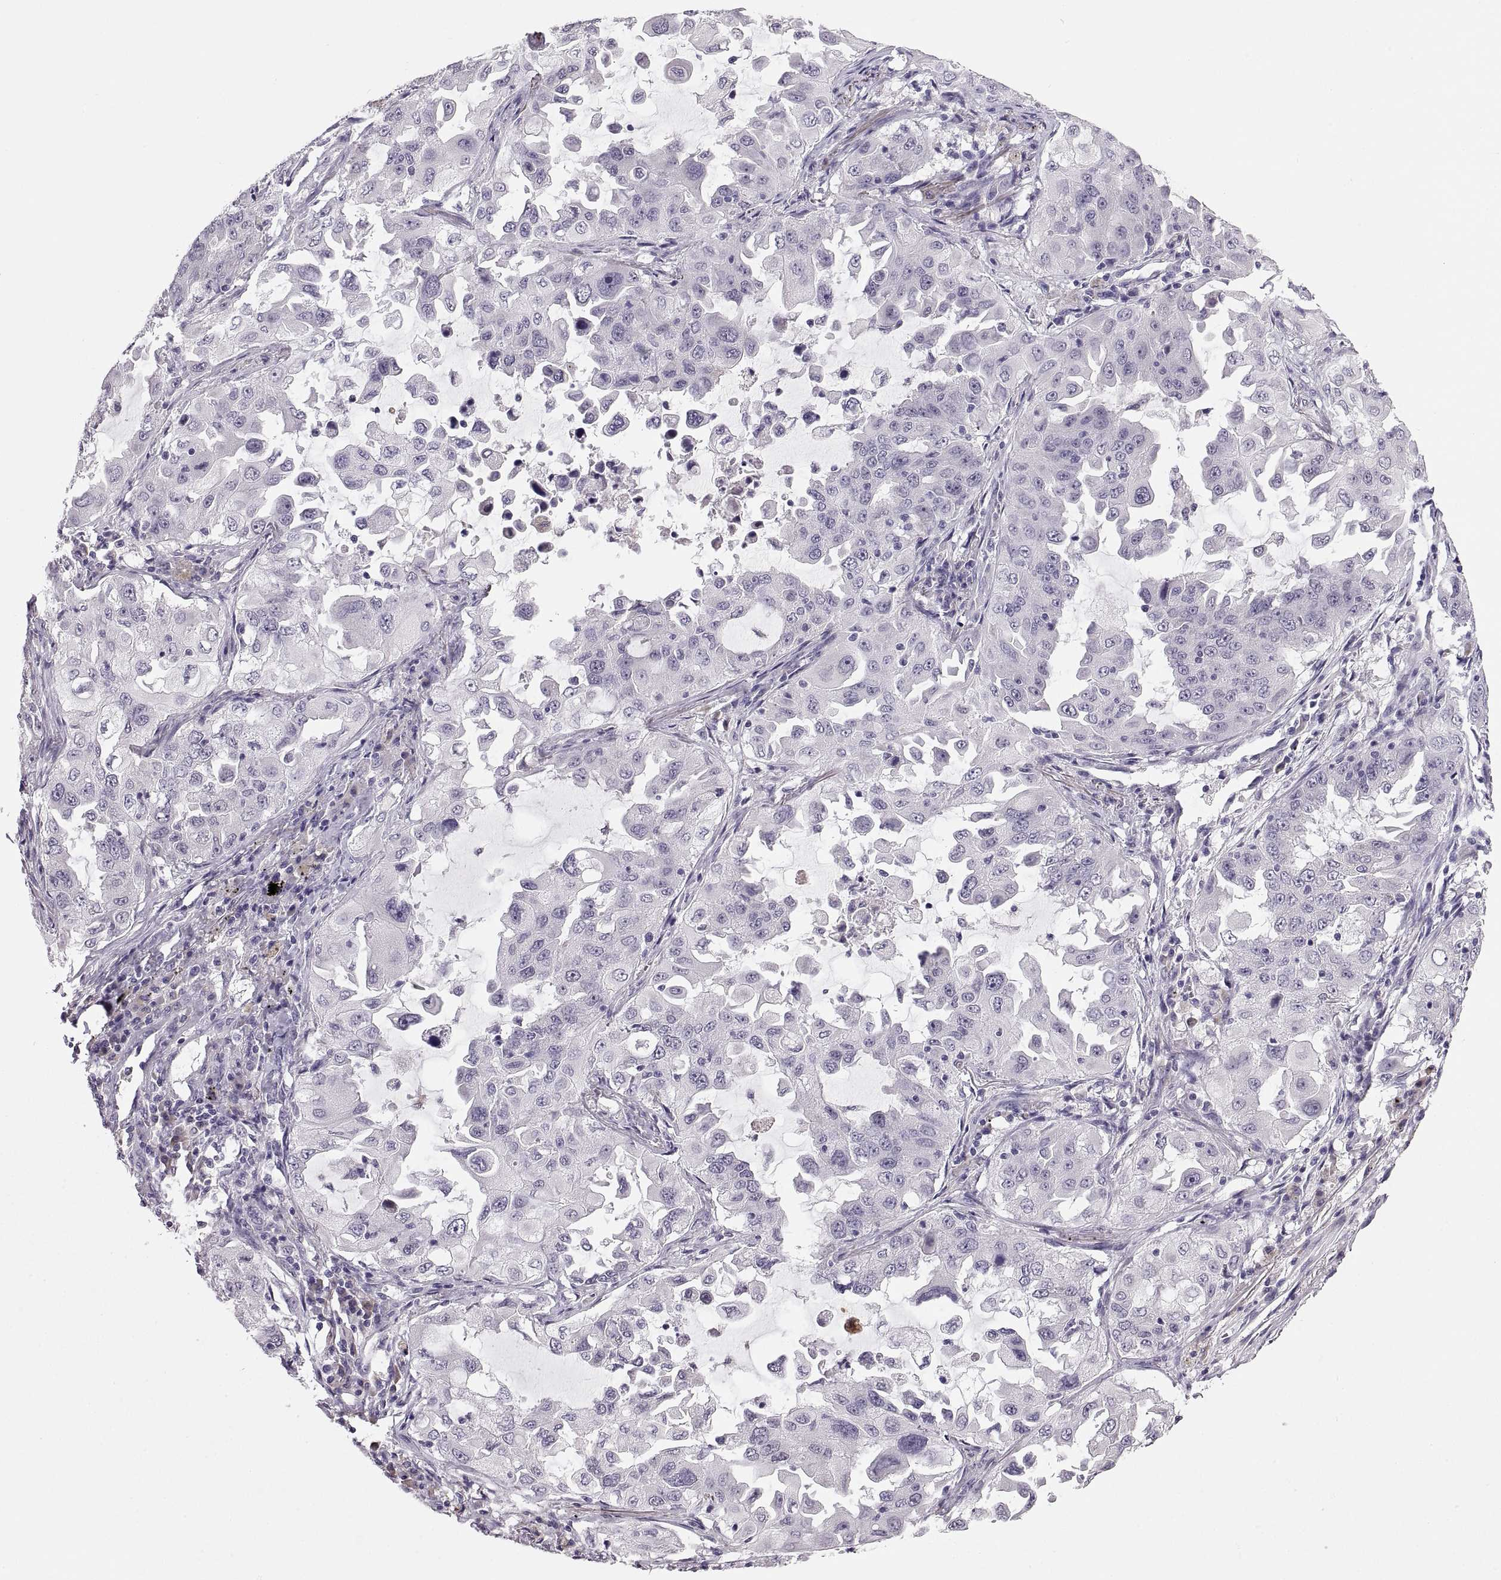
{"staining": {"intensity": "negative", "quantity": "none", "location": "none"}, "tissue": "lung cancer", "cell_type": "Tumor cells", "image_type": "cancer", "snomed": [{"axis": "morphology", "description": "Adenocarcinoma, NOS"}, {"axis": "topography", "description": "Lung"}], "caption": "The image demonstrates no staining of tumor cells in lung adenocarcinoma.", "gene": "MAGEB18", "patient": {"sex": "female", "age": 61}}